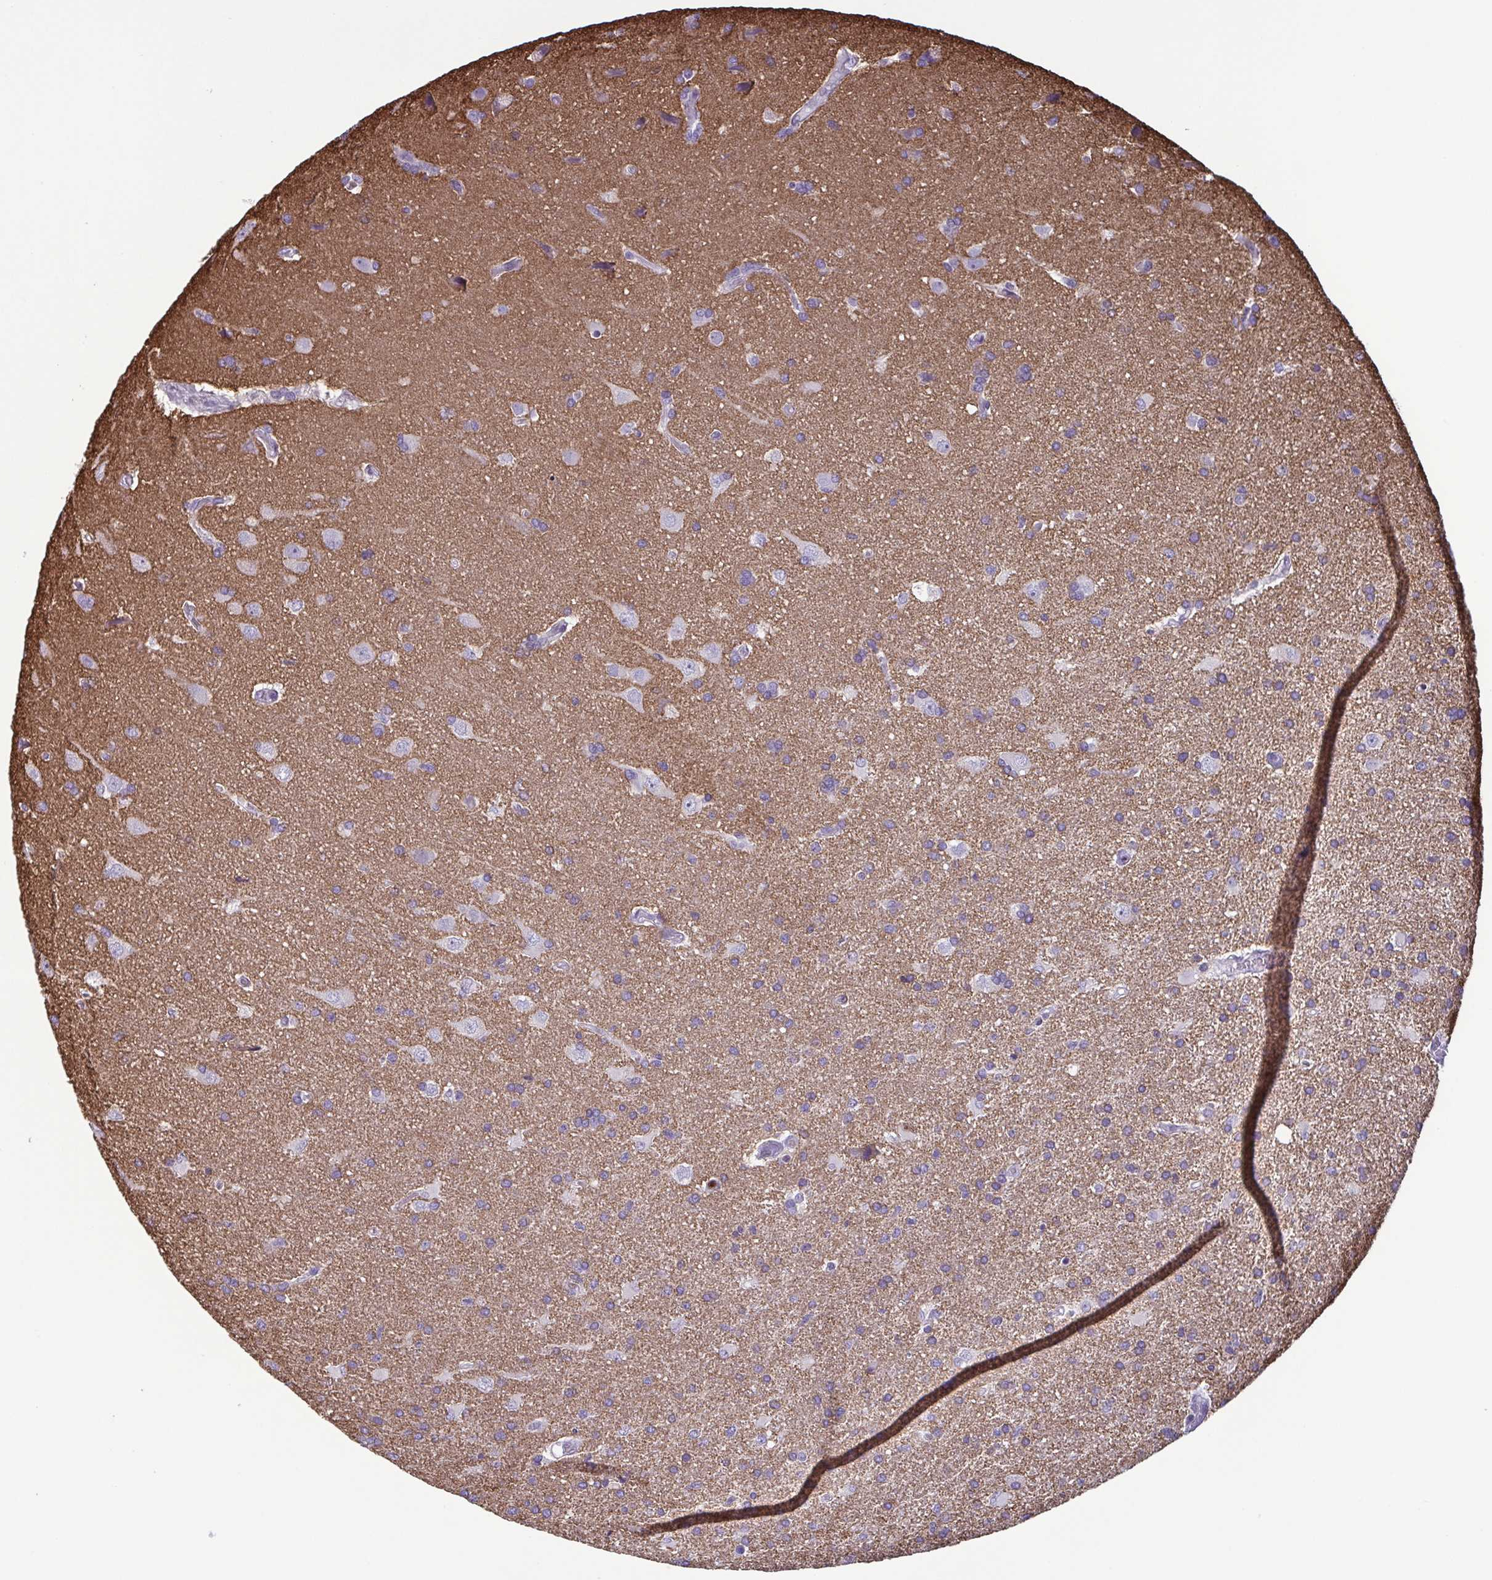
{"staining": {"intensity": "negative", "quantity": "none", "location": "none"}, "tissue": "glioma", "cell_type": "Tumor cells", "image_type": "cancer", "snomed": [{"axis": "morphology", "description": "Glioma, malignant, High grade"}, {"axis": "topography", "description": "Brain"}], "caption": "IHC histopathology image of high-grade glioma (malignant) stained for a protein (brown), which displays no staining in tumor cells.", "gene": "IRF1", "patient": {"sex": "male", "age": 68}}